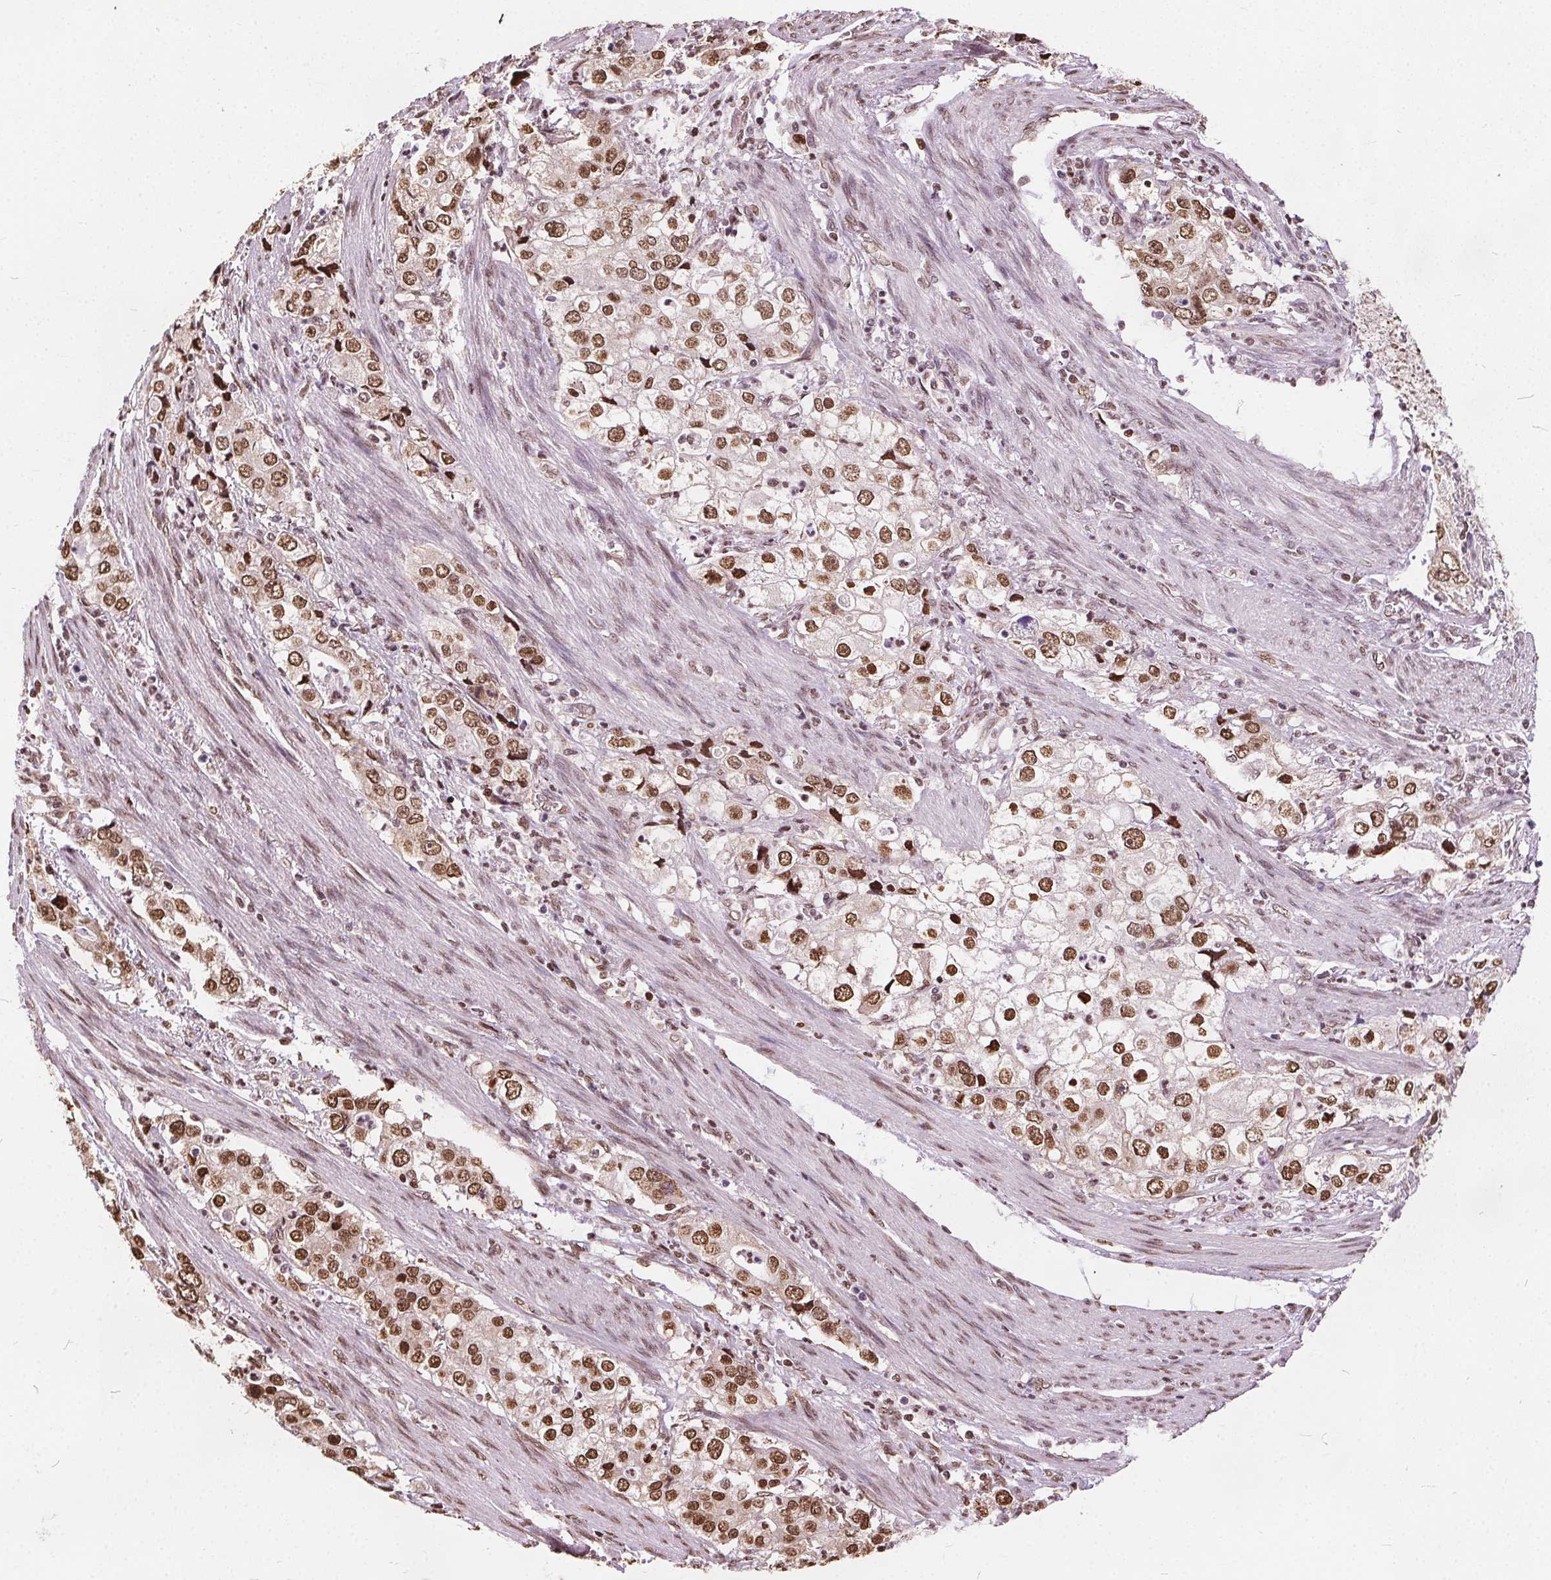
{"staining": {"intensity": "moderate", "quantity": ">75%", "location": "nuclear"}, "tissue": "stomach cancer", "cell_type": "Tumor cells", "image_type": "cancer", "snomed": [{"axis": "morphology", "description": "Adenocarcinoma, NOS"}, {"axis": "topography", "description": "Stomach, upper"}], "caption": "The histopathology image reveals immunohistochemical staining of stomach adenocarcinoma. There is moderate nuclear positivity is appreciated in about >75% of tumor cells.", "gene": "ISLR2", "patient": {"sex": "male", "age": 75}}